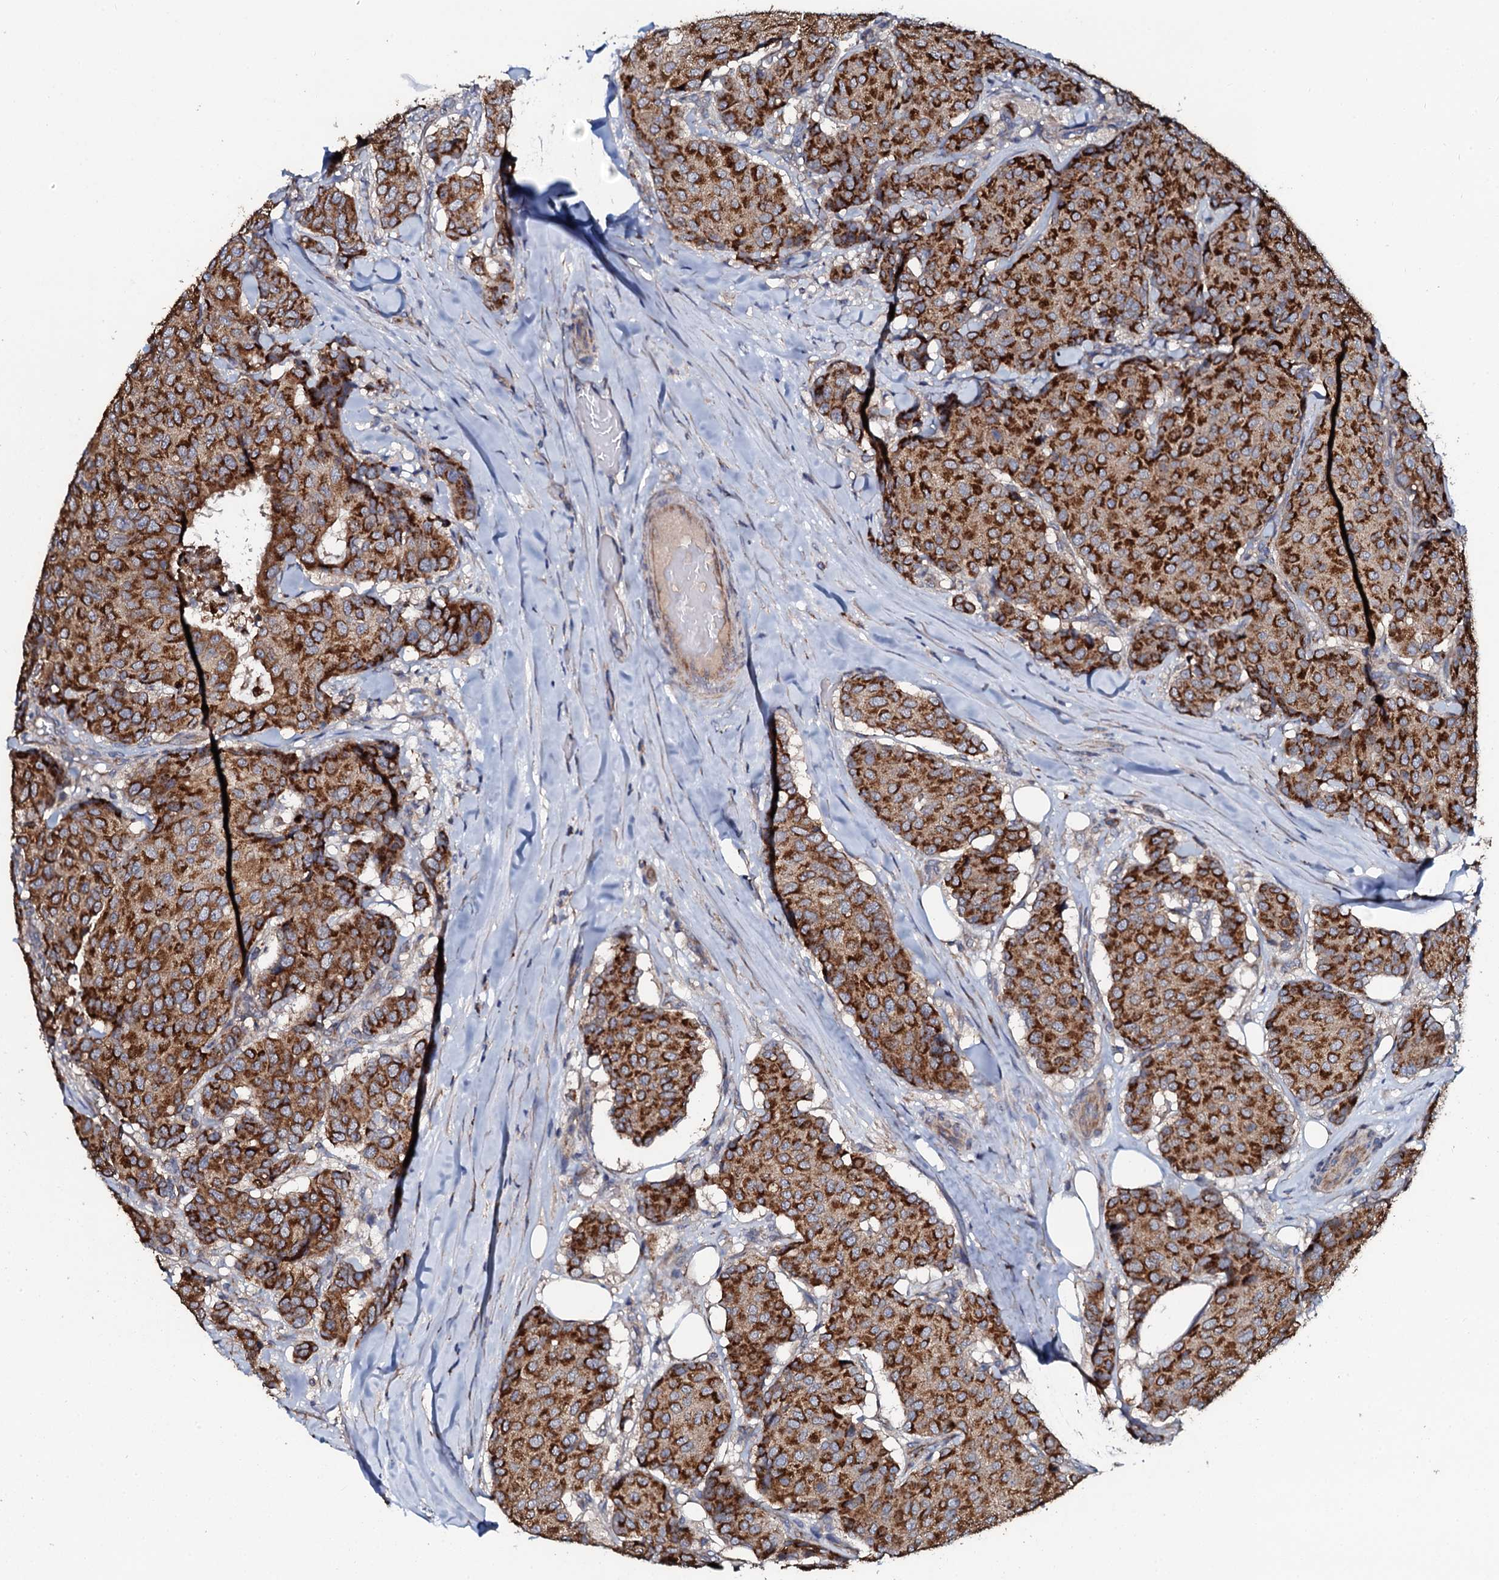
{"staining": {"intensity": "strong", "quantity": ">75%", "location": "cytoplasmic/membranous"}, "tissue": "breast cancer", "cell_type": "Tumor cells", "image_type": "cancer", "snomed": [{"axis": "morphology", "description": "Duct carcinoma"}, {"axis": "topography", "description": "Breast"}], "caption": "Protein expression by IHC demonstrates strong cytoplasmic/membranous expression in about >75% of tumor cells in breast cancer.", "gene": "GLCE", "patient": {"sex": "female", "age": 75}}